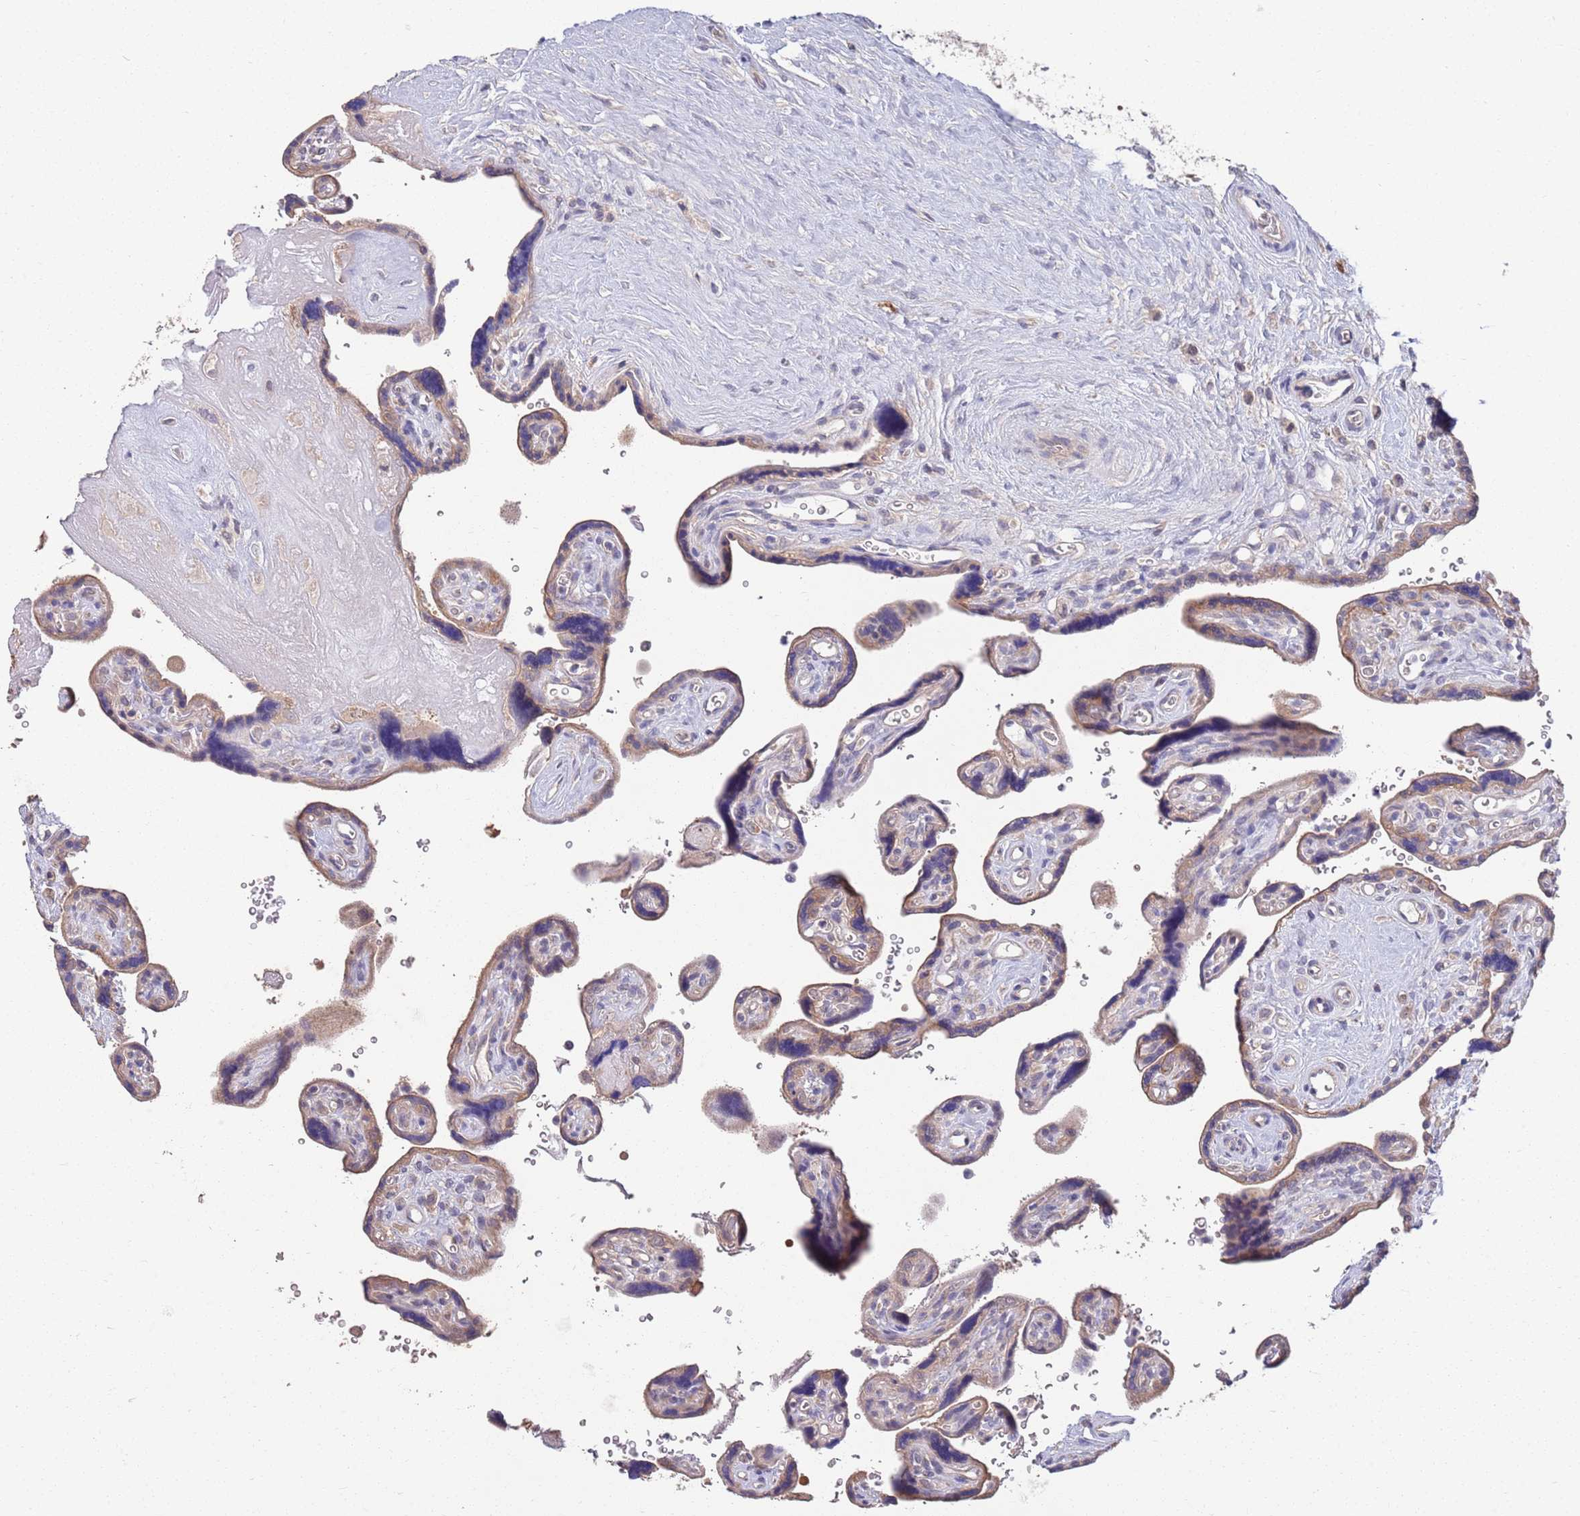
{"staining": {"intensity": "weak", "quantity": ">75%", "location": "cytoplasmic/membranous,nuclear"}, "tissue": "placenta", "cell_type": "Decidual cells", "image_type": "normal", "snomed": [{"axis": "morphology", "description": "Normal tissue, NOS"}, {"axis": "topography", "description": "Placenta"}], "caption": "Weak cytoplasmic/membranous,nuclear positivity for a protein is seen in about >75% of decidual cells of benign placenta using immunohistochemistry.", "gene": "MARVELD2", "patient": {"sex": "female", "age": 39}}